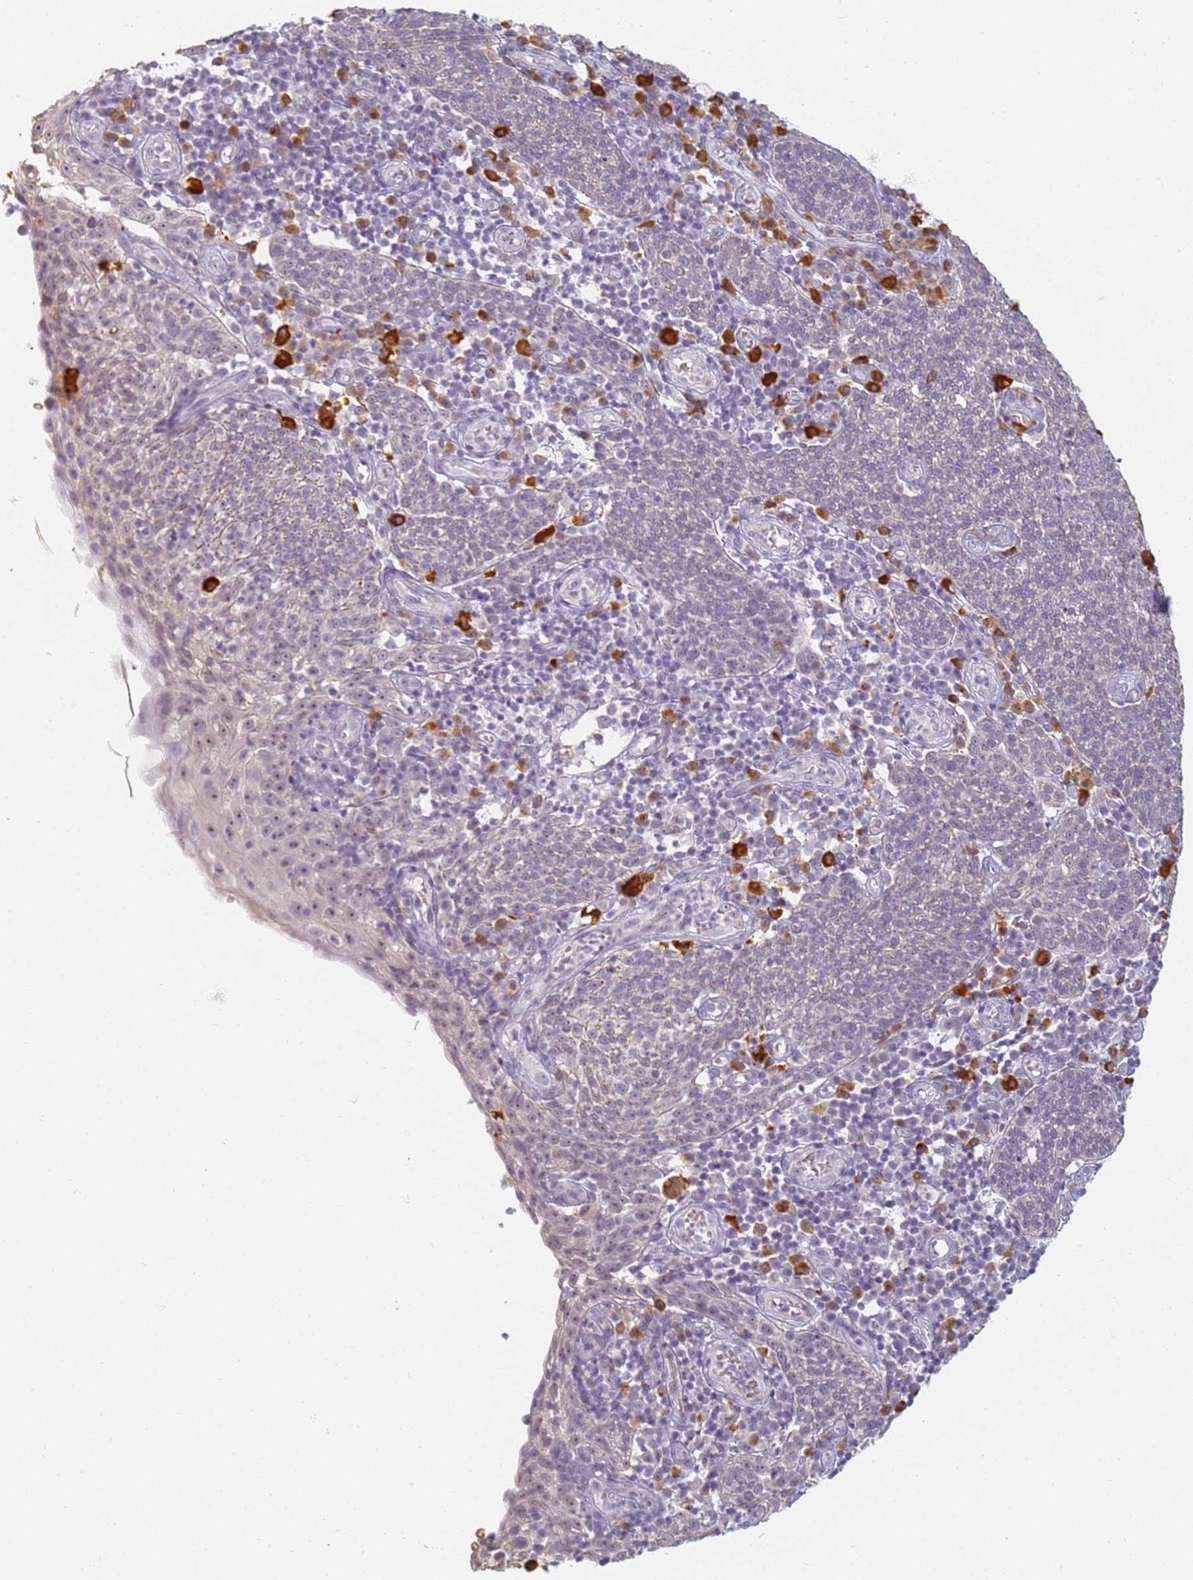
{"staining": {"intensity": "negative", "quantity": "none", "location": "none"}, "tissue": "cervical cancer", "cell_type": "Tumor cells", "image_type": "cancer", "snomed": [{"axis": "morphology", "description": "Squamous cell carcinoma, NOS"}, {"axis": "topography", "description": "Cervix"}], "caption": "IHC histopathology image of neoplastic tissue: cervical squamous cell carcinoma stained with DAB shows no significant protein staining in tumor cells.", "gene": "SLC38A9", "patient": {"sex": "female", "age": 34}}